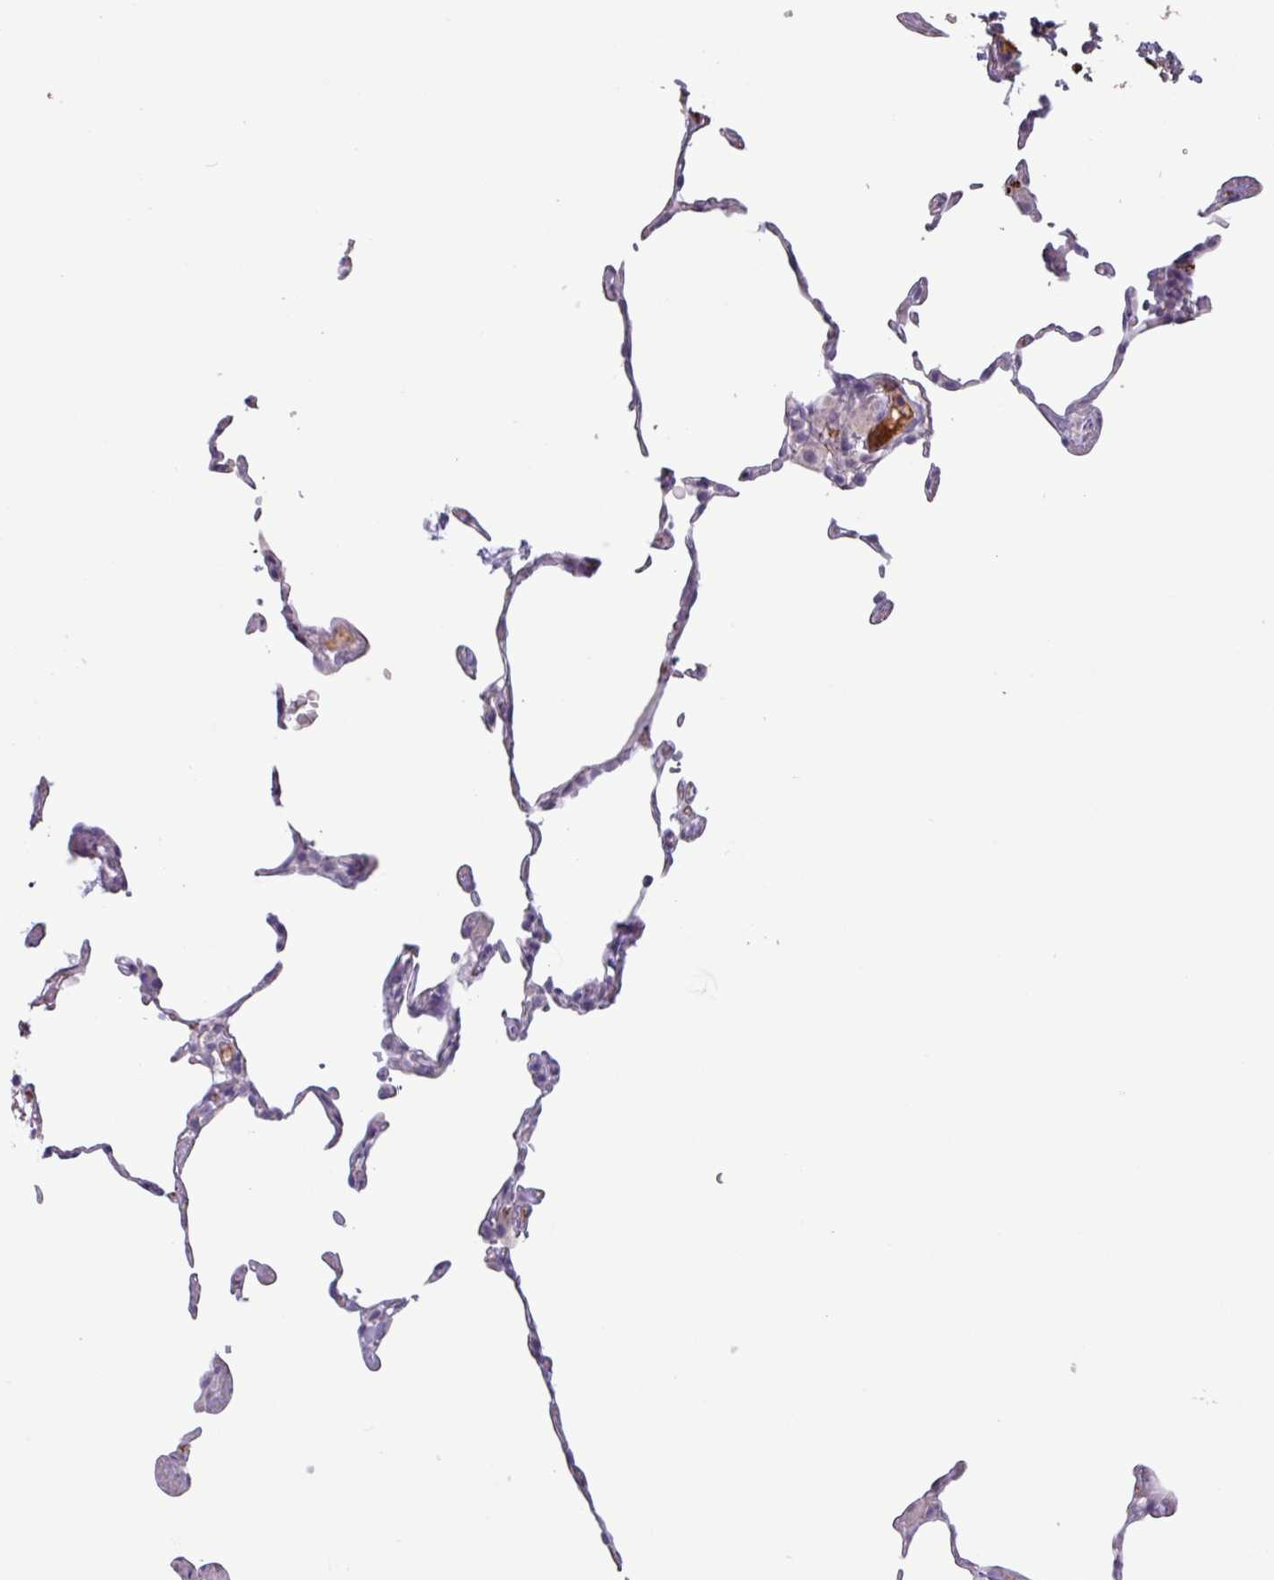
{"staining": {"intensity": "negative", "quantity": "none", "location": "none"}, "tissue": "lung", "cell_type": "Alveolar cells", "image_type": "normal", "snomed": [{"axis": "morphology", "description": "Normal tissue, NOS"}, {"axis": "topography", "description": "Lung"}], "caption": "IHC of normal lung exhibits no staining in alveolar cells.", "gene": "PLIN2", "patient": {"sex": "female", "age": 57}}